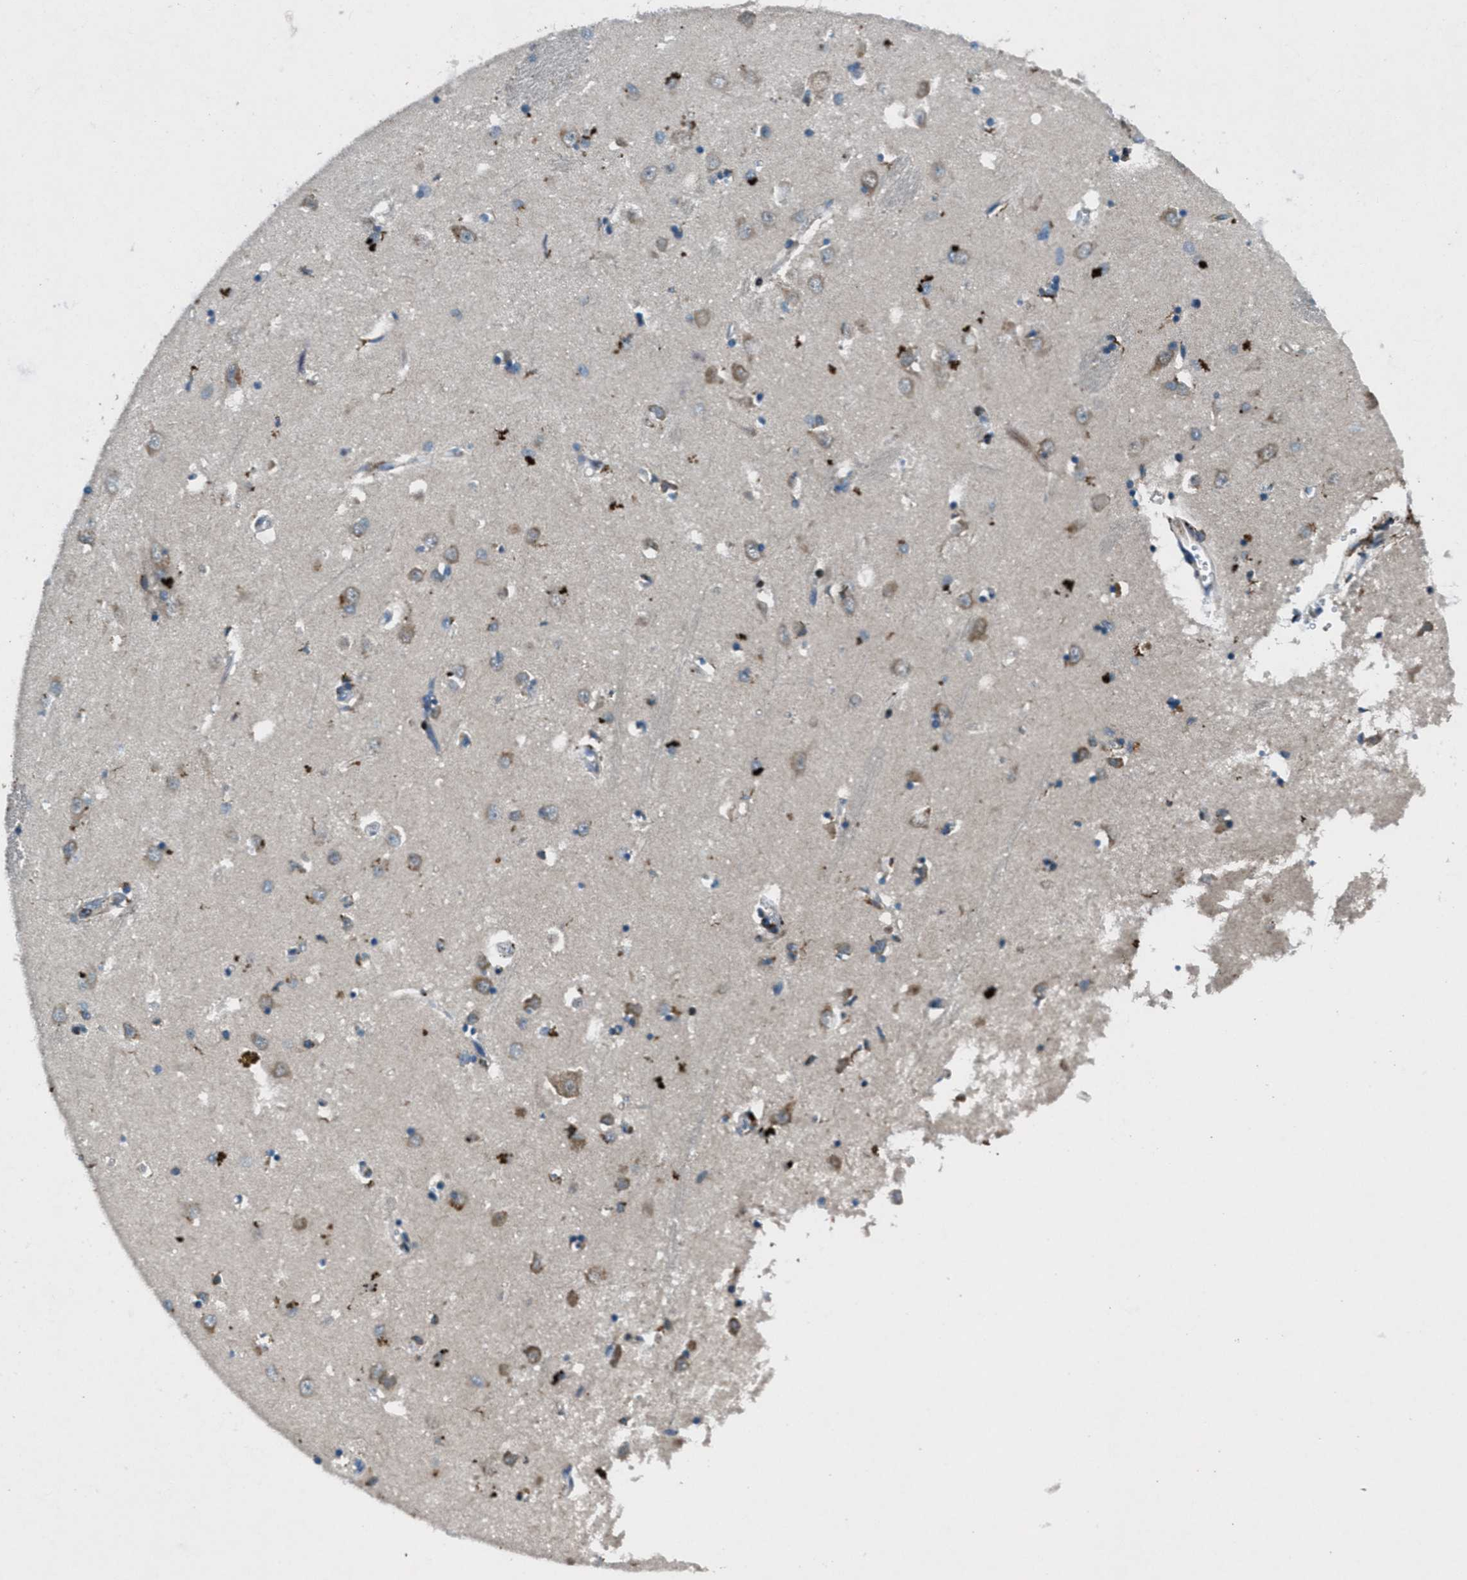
{"staining": {"intensity": "negative", "quantity": "none", "location": "none"}, "tissue": "caudate", "cell_type": "Glial cells", "image_type": "normal", "snomed": [{"axis": "morphology", "description": "Normal tissue, NOS"}, {"axis": "topography", "description": "Lateral ventricle wall"}], "caption": "An image of human caudate is negative for staining in glial cells. (Immunohistochemistry, brightfield microscopy, high magnification).", "gene": "CLEC2D", "patient": {"sex": "female", "age": 19}}